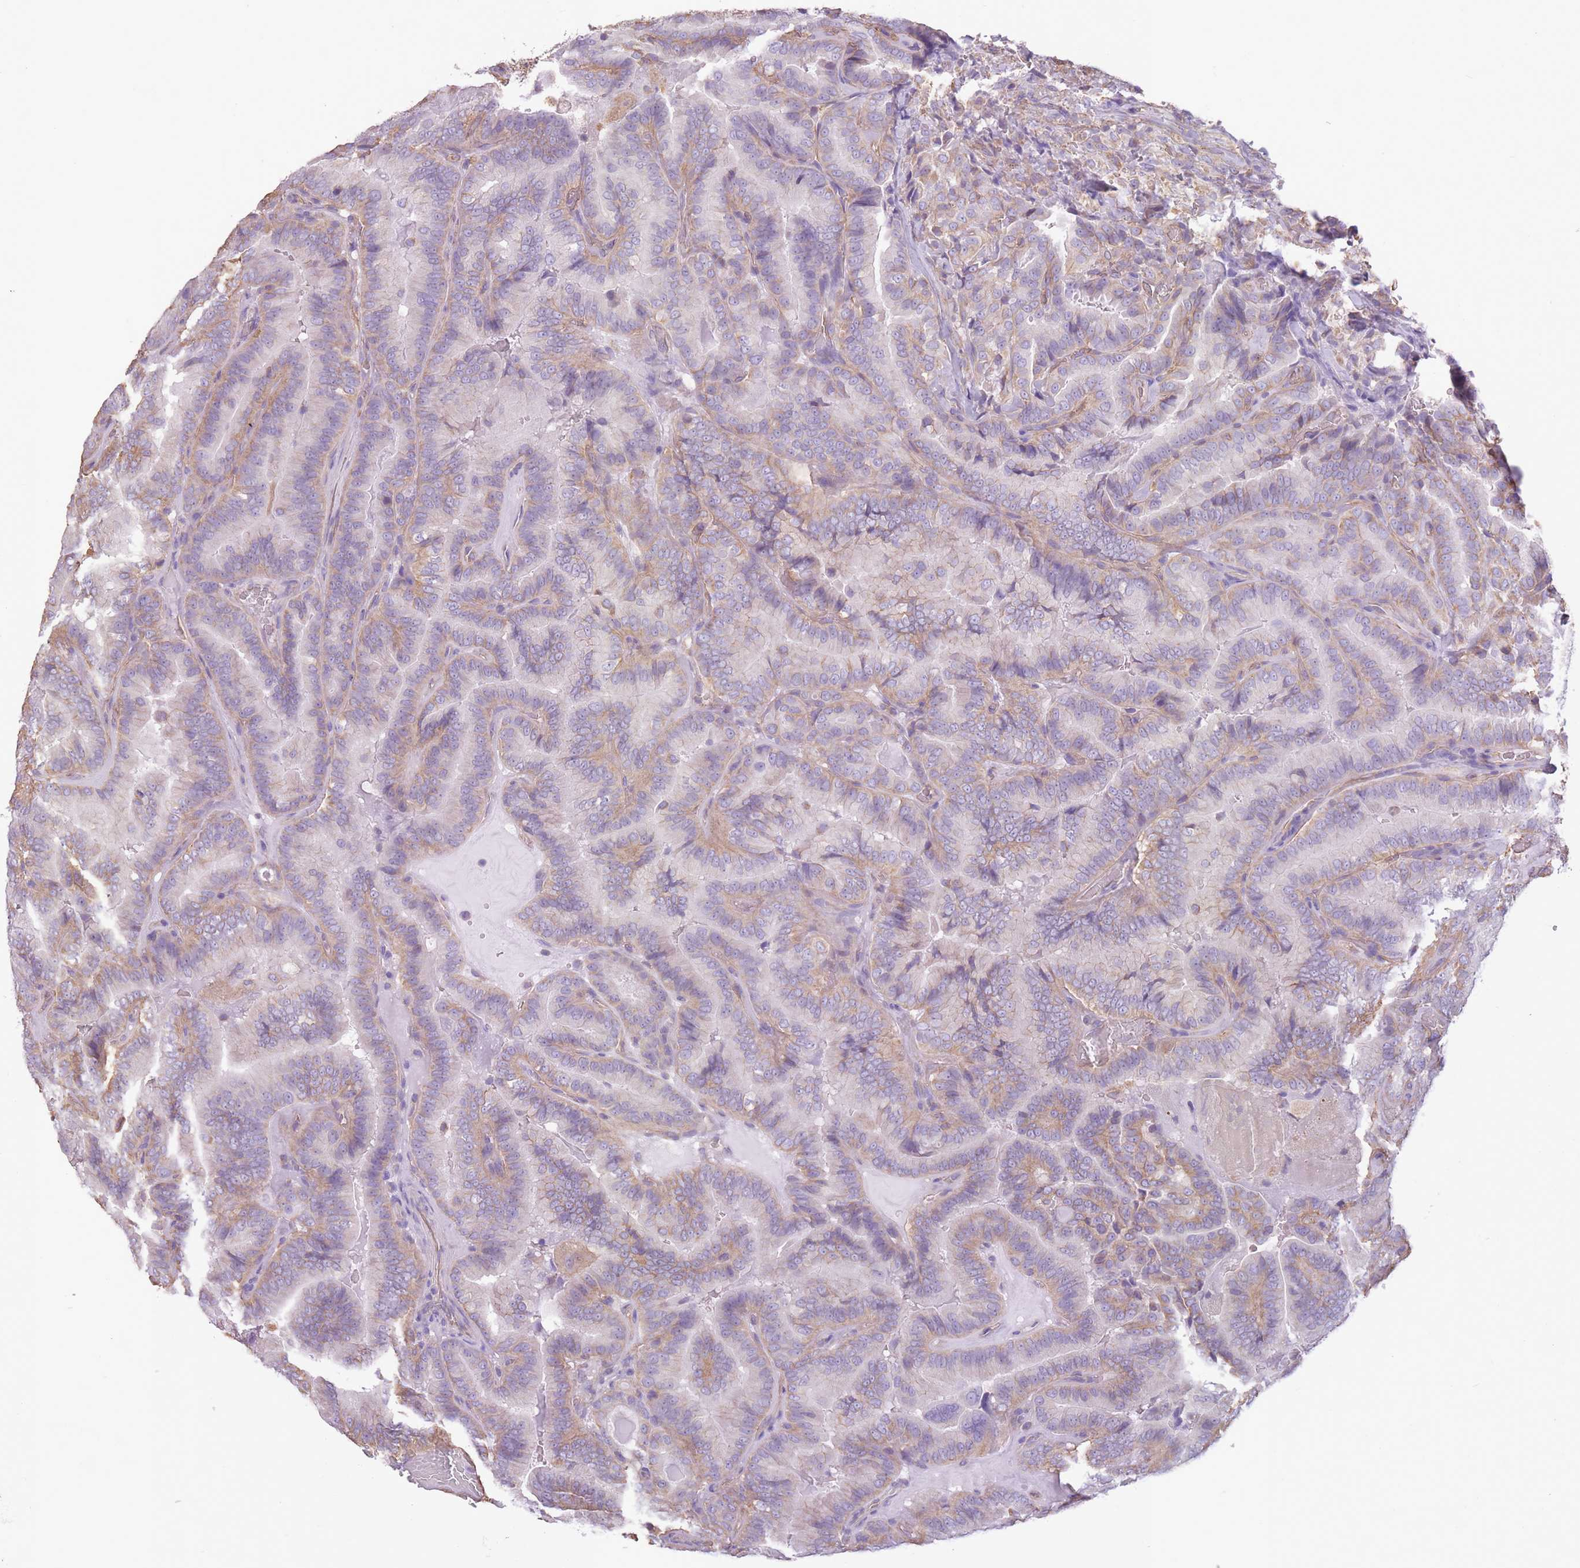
{"staining": {"intensity": "weak", "quantity": "25%-75%", "location": "cytoplasmic/membranous"}, "tissue": "thyroid cancer", "cell_type": "Tumor cells", "image_type": "cancer", "snomed": [{"axis": "morphology", "description": "Papillary adenocarcinoma, NOS"}, {"axis": "topography", "description": "Thyroid gland"}], "caption": "This micrograph reveals immunohistochemistry staining of thyroid cancer (papillary adenocarcinoma), with low weak cytoplasmic/membranous expression in approximately 25%-75% of tumor cells.", "gene": "ADD1", "patient": {"sex": "male", "age": 61}}